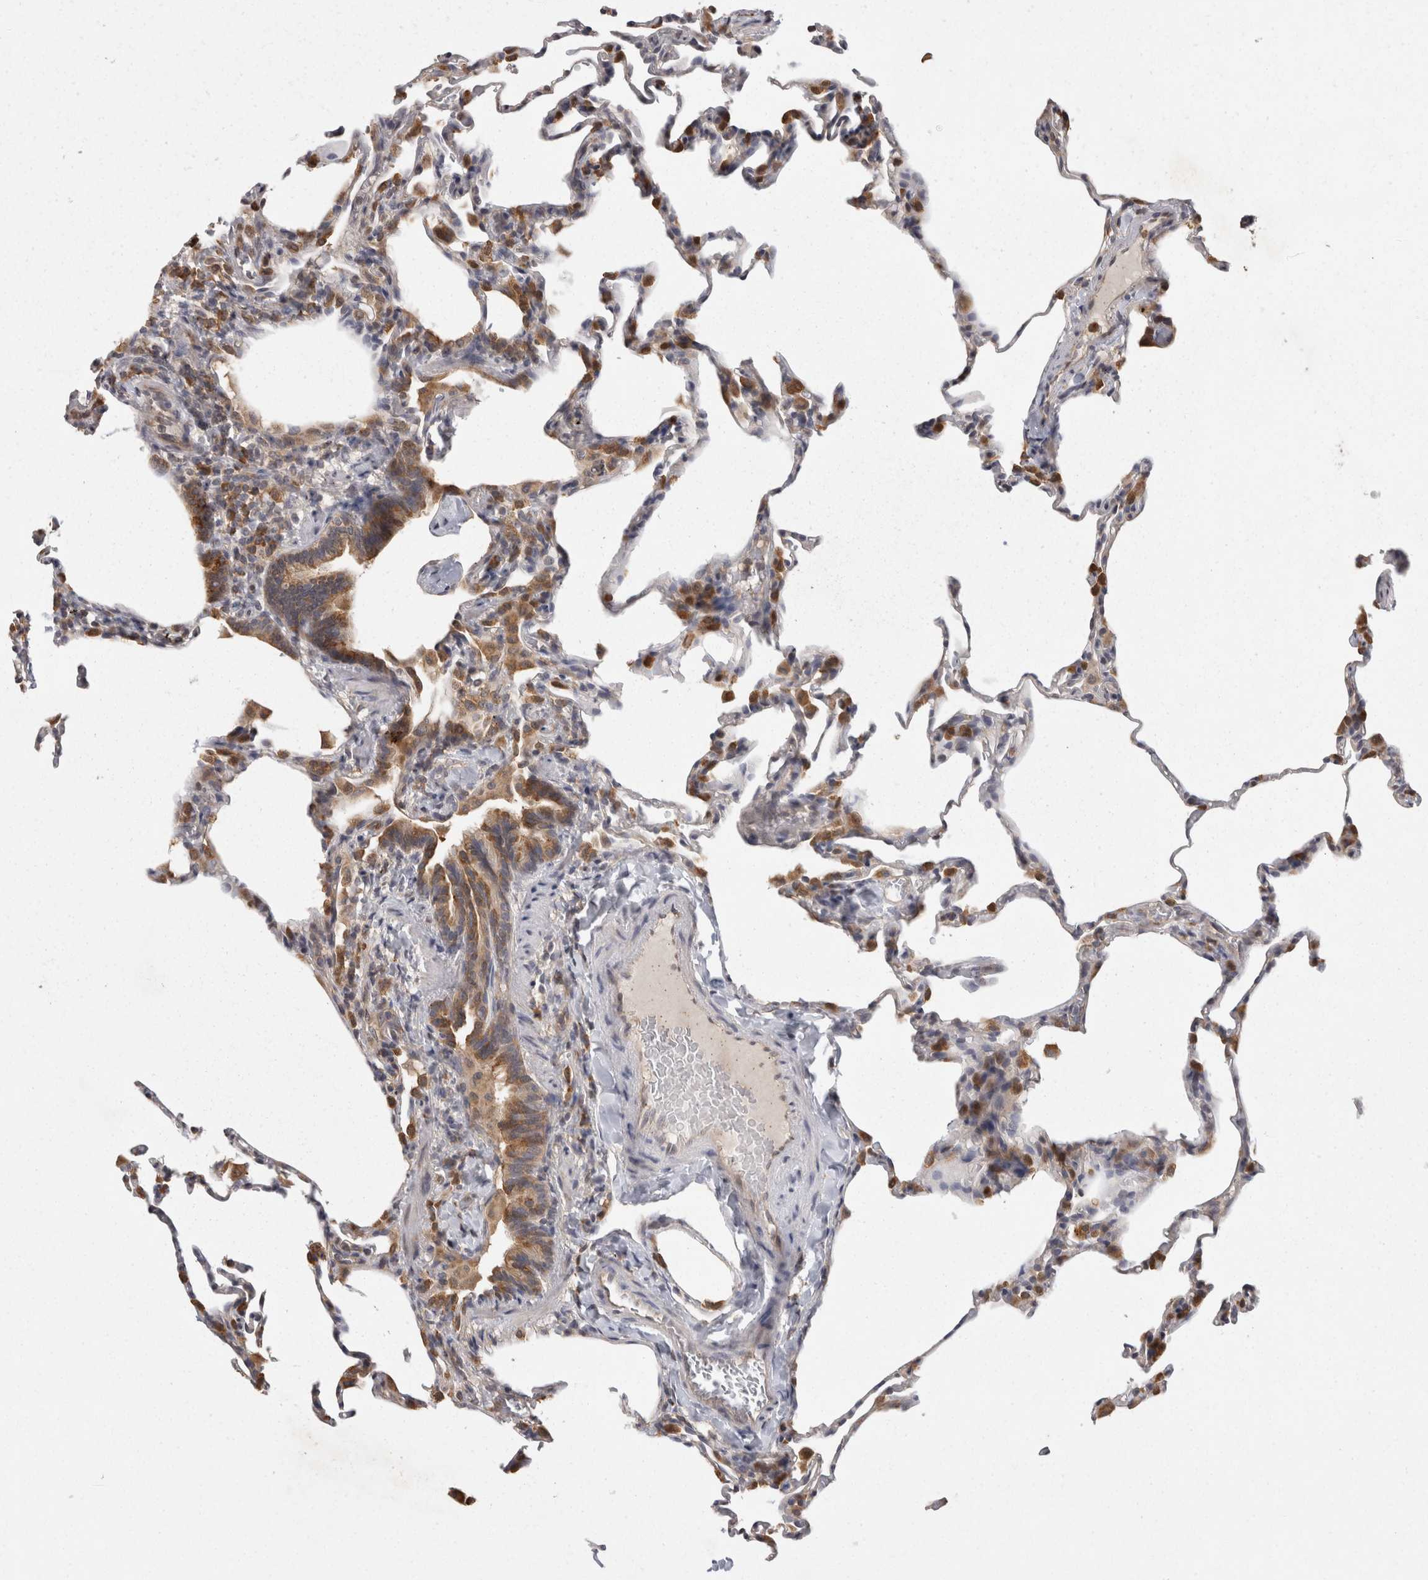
{"staining": {"intensity": "moderate", "quantity": "<25%", "location": "cytoplasmic/membranous"}, "tissue": "lung", "cell_type": "Alveolar cells", "image_type": "normal", "snomed": [{"axis": "morphology", "description": "Normal tissue, NOS"}, {"axis": "topography", "description": "Lung"}], "caption": "A brown stain highlights moderate cytoplasmic/membranous expression of a protein in alveolar cells of unremarkable lung.", "gene": "ACAT2", "patient": {"sex": "male", "age": 20}}